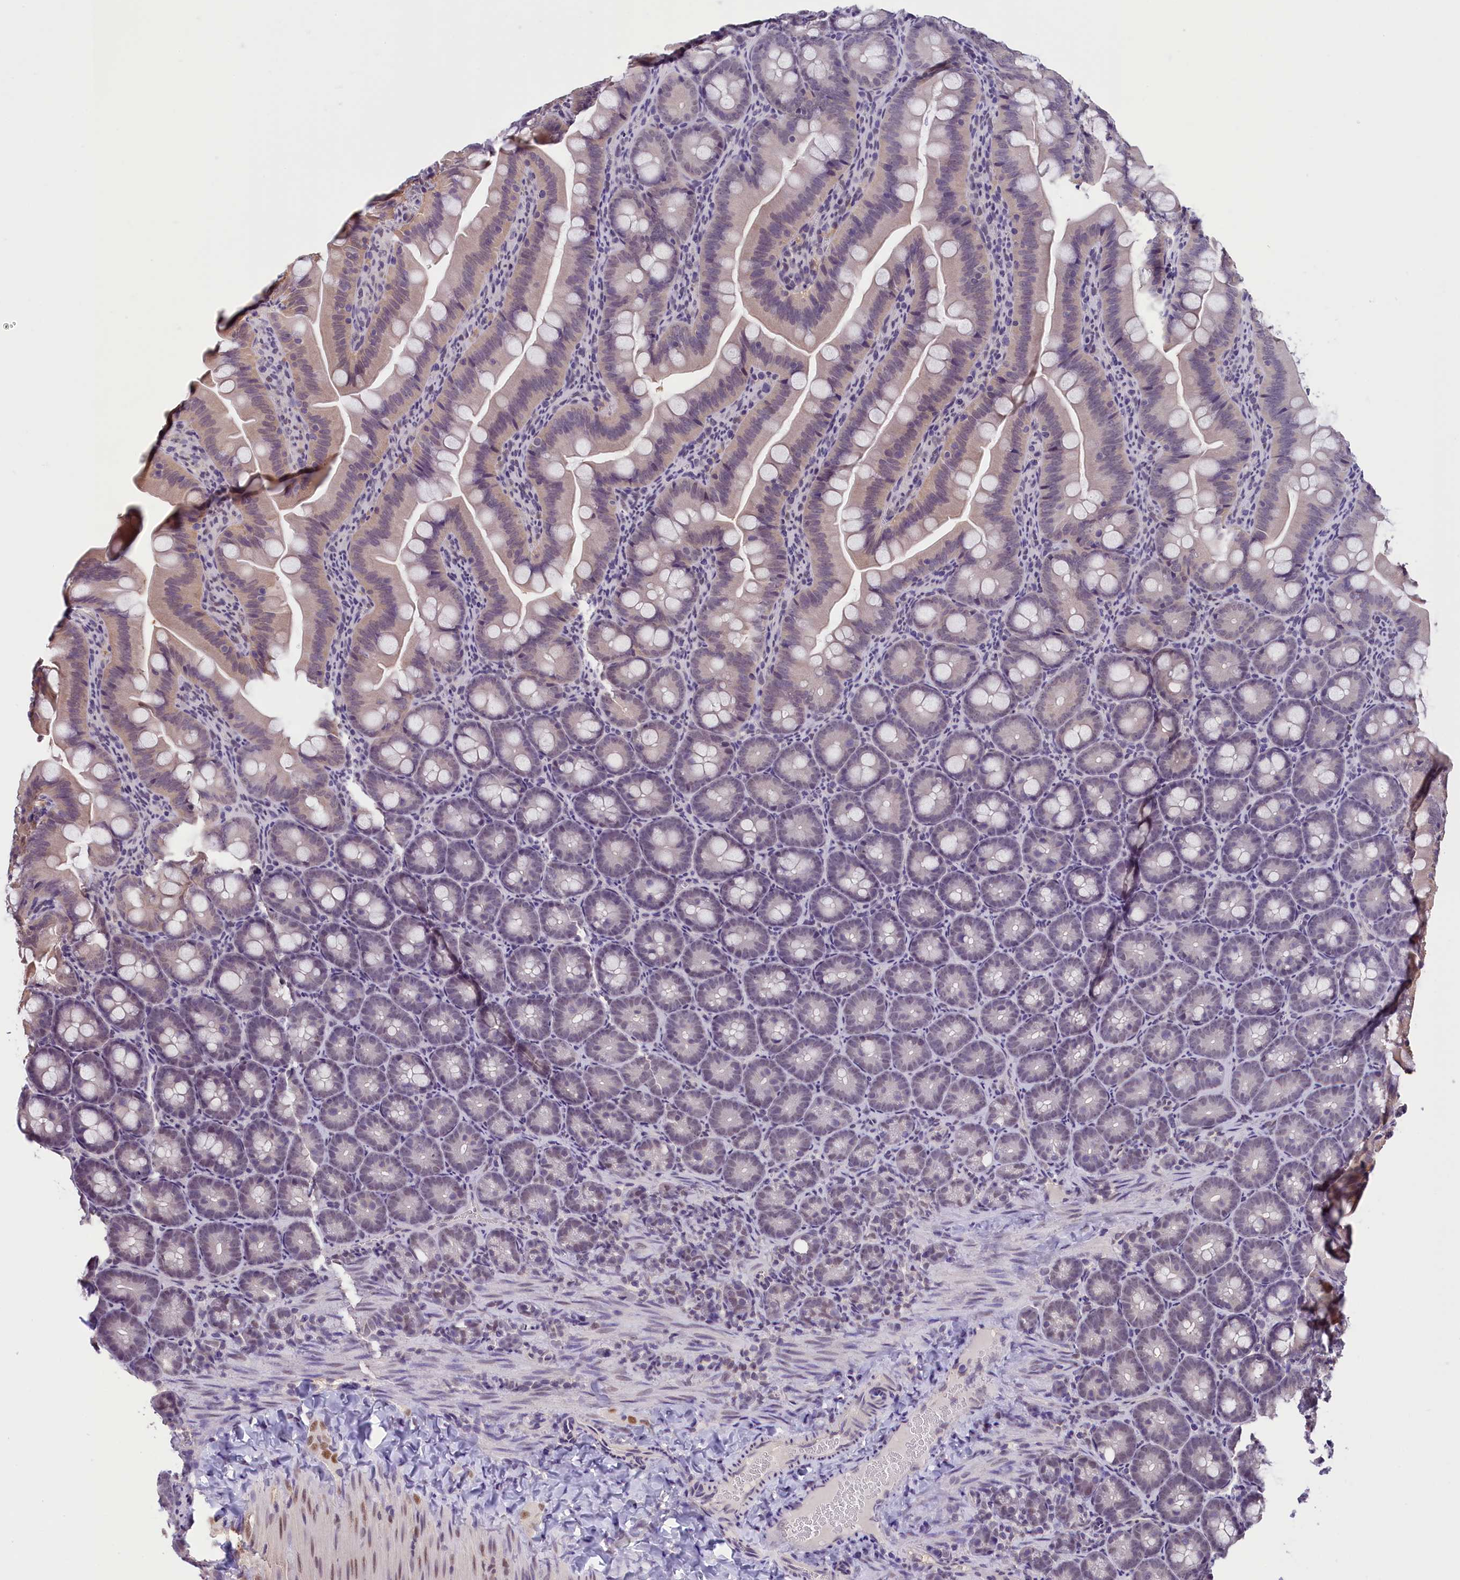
{"staining": {"intensity": "moderate", "quantity": "<25%", "location": "nuclear"}, "tissue": "appendix", "cell_type": "Glandular cells", "image_type": "normal", "snomed": [{"axis": "morphology", "description": "Normal tissue, NOS"}, {"axis": "topography", "description": "Appendix"}], "caption": "IHC photomicrograph of unremarkable human appendix stained for a protein (brown), which exhibits low levels of moderate nuclear positivity in approximately <25% of glandular cells.", "gene": "ZC3H4", "patient": {"sex": "female", "age": 33}}